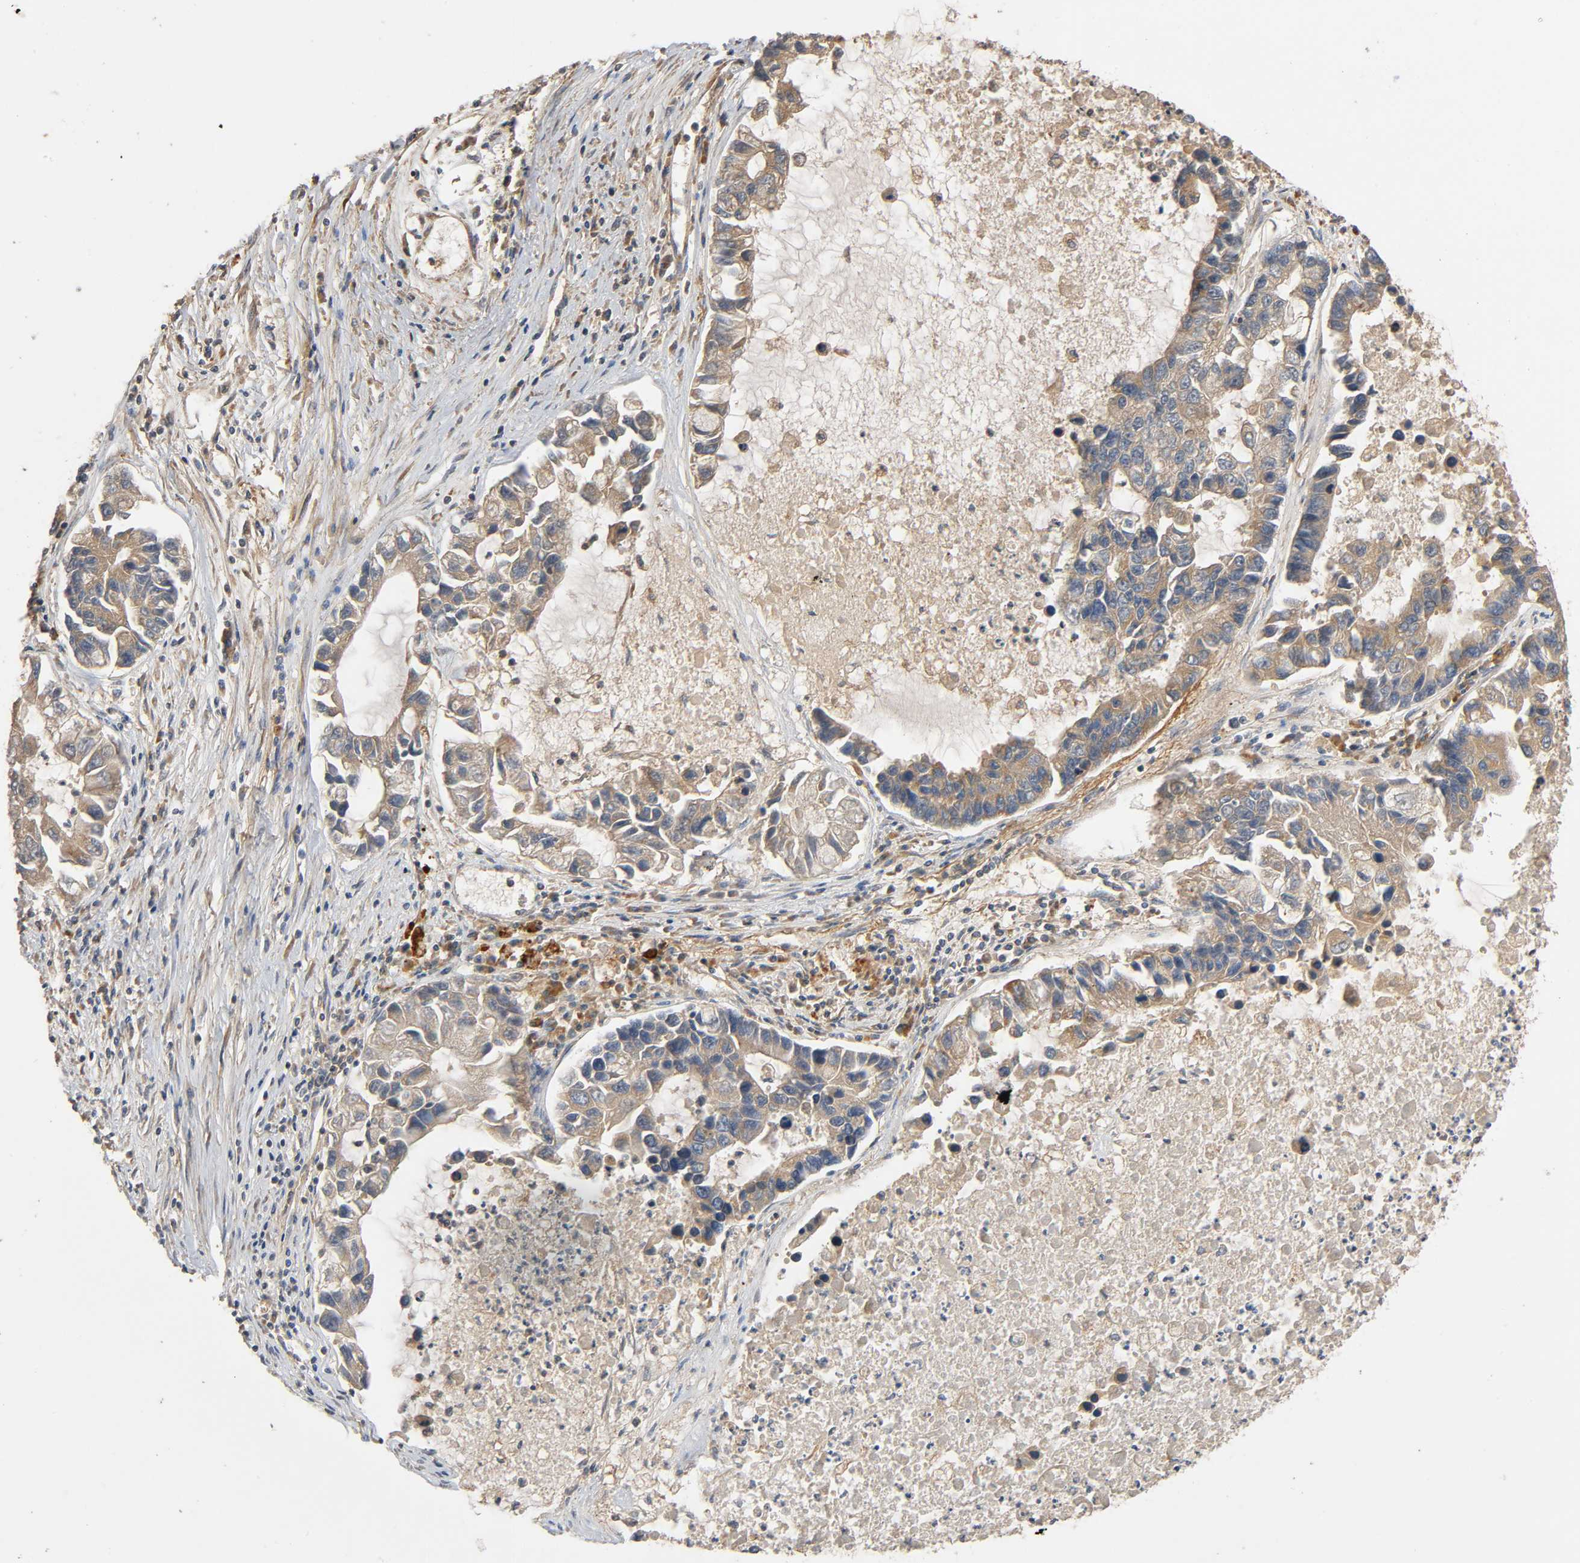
{"staining": {"intensity": "weak", "quantity": "<25%", "location": "cytoplasmic/membranous"}, "tissue": "lung cancer", "cell_type": "Tumor cells", "image_type": "cancer", "snomed": [{"axis": "morphology", "description": "Adenocarcinoma, NOS"}, {"axis": "topography", "description": "Lung"}], "caption": "Micrograph shows no protein staining in tumor cells of lung cancer (adenocarcinoma) tissue.", "gene": "SGSM1", "patient": {"sex": "female", "age": 51}}